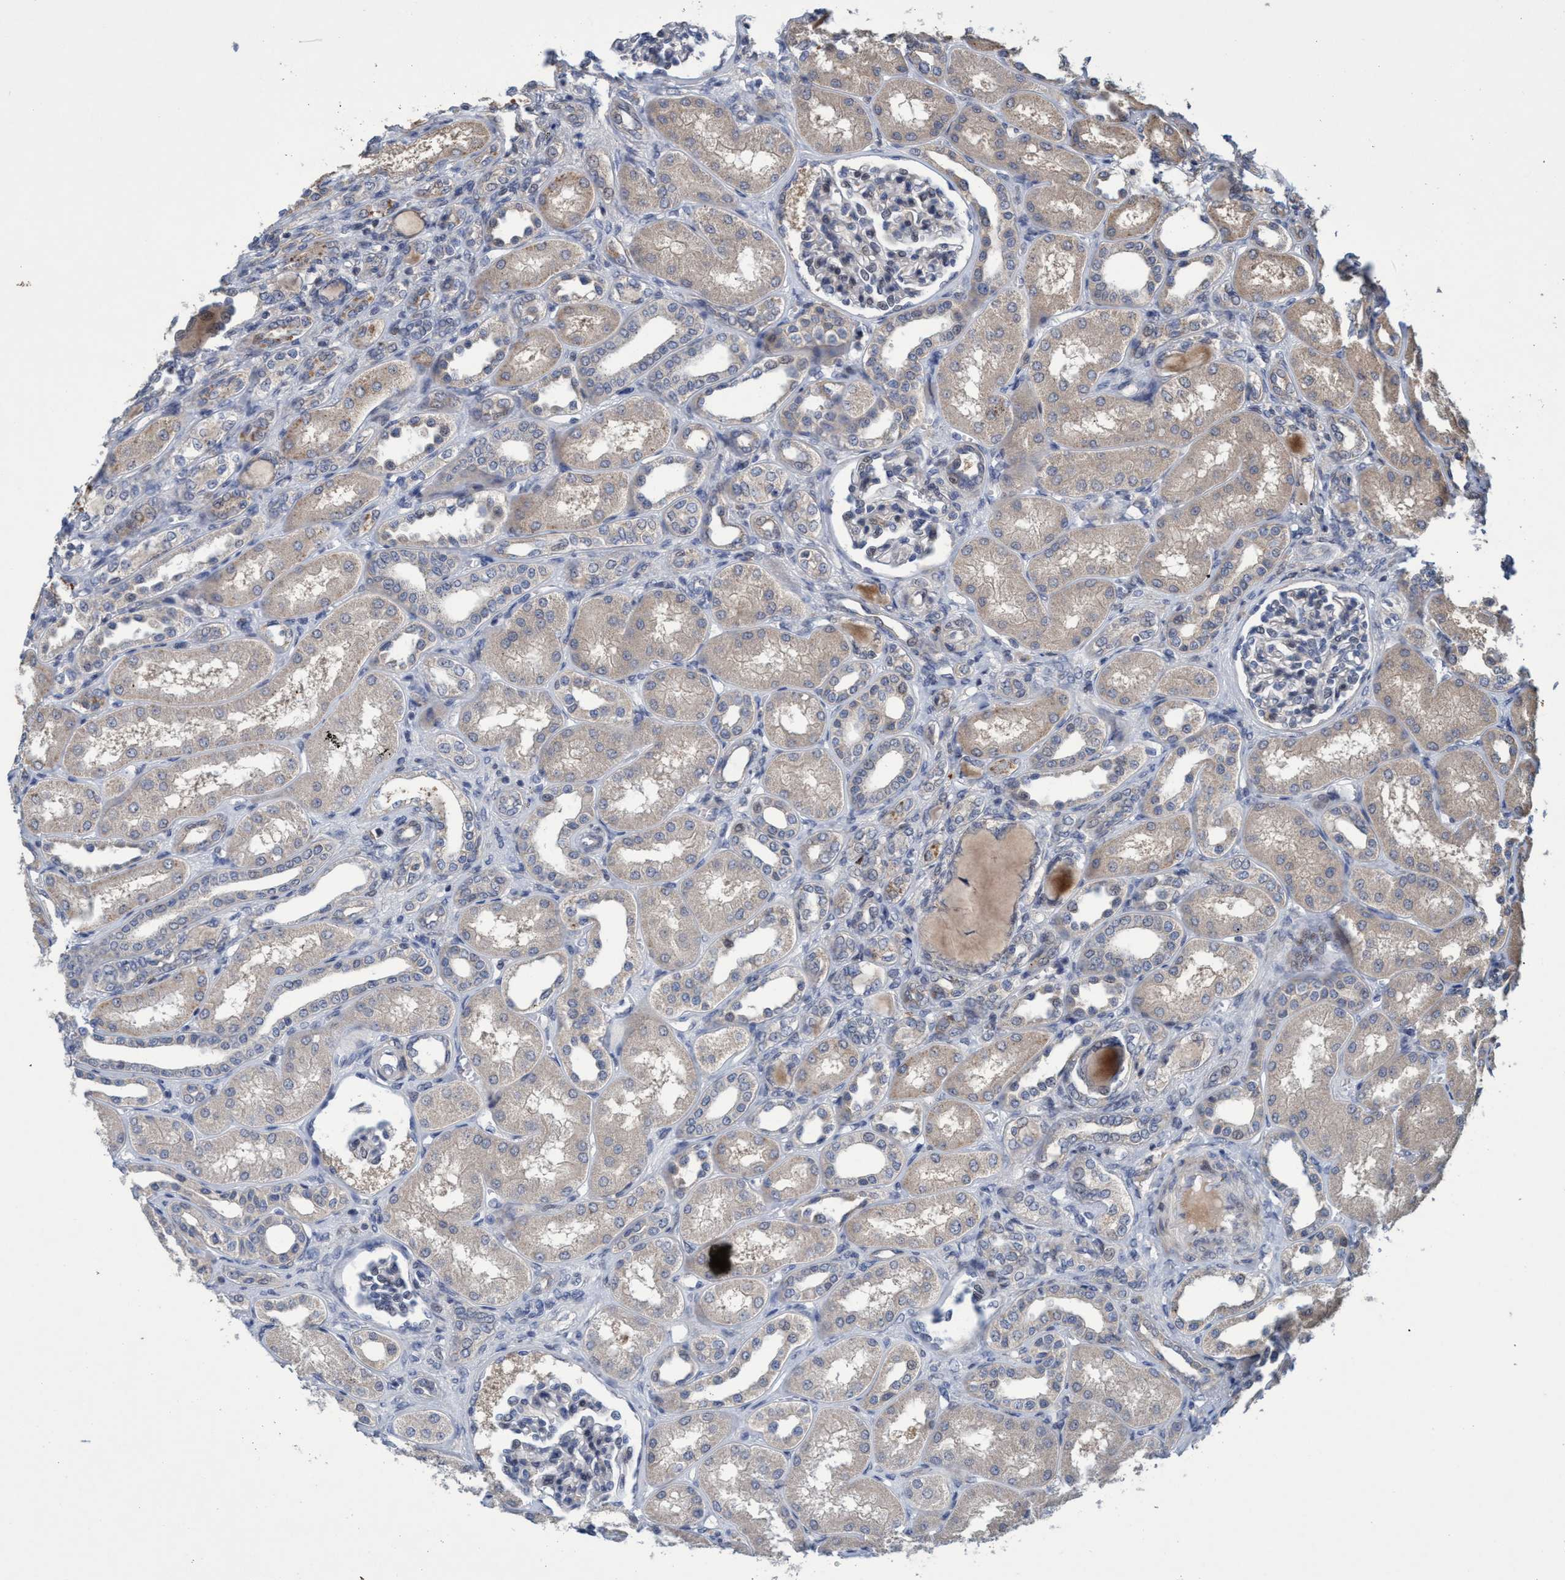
{"staining": {"intensity": "negative", "quantity": "none", "location": "none"}, "tissue": "kidney", "cell_type": "Cells in glomeruli", "image_type": "normal", "snomed": [{"axis": "morphology", "description": "Normal tissue, NOS"}, {"axis": "topography", "description": "Kidney"}], "caption": "High magnification brightfield microscopy of unremarkable kidney stained with DAB (brown) and counterstained with hematoxylin (blue): cells in glomeruli show no significant staining. The staining was performed using DAB (3,3'-diaminobenzidine) to visualize the protein expression in brown, while the nuclei were stained in blue with hematoxylin (Magnification: 20x).", "gene": "ZNF677", "patient": {"sex": "male", "age": 7}}